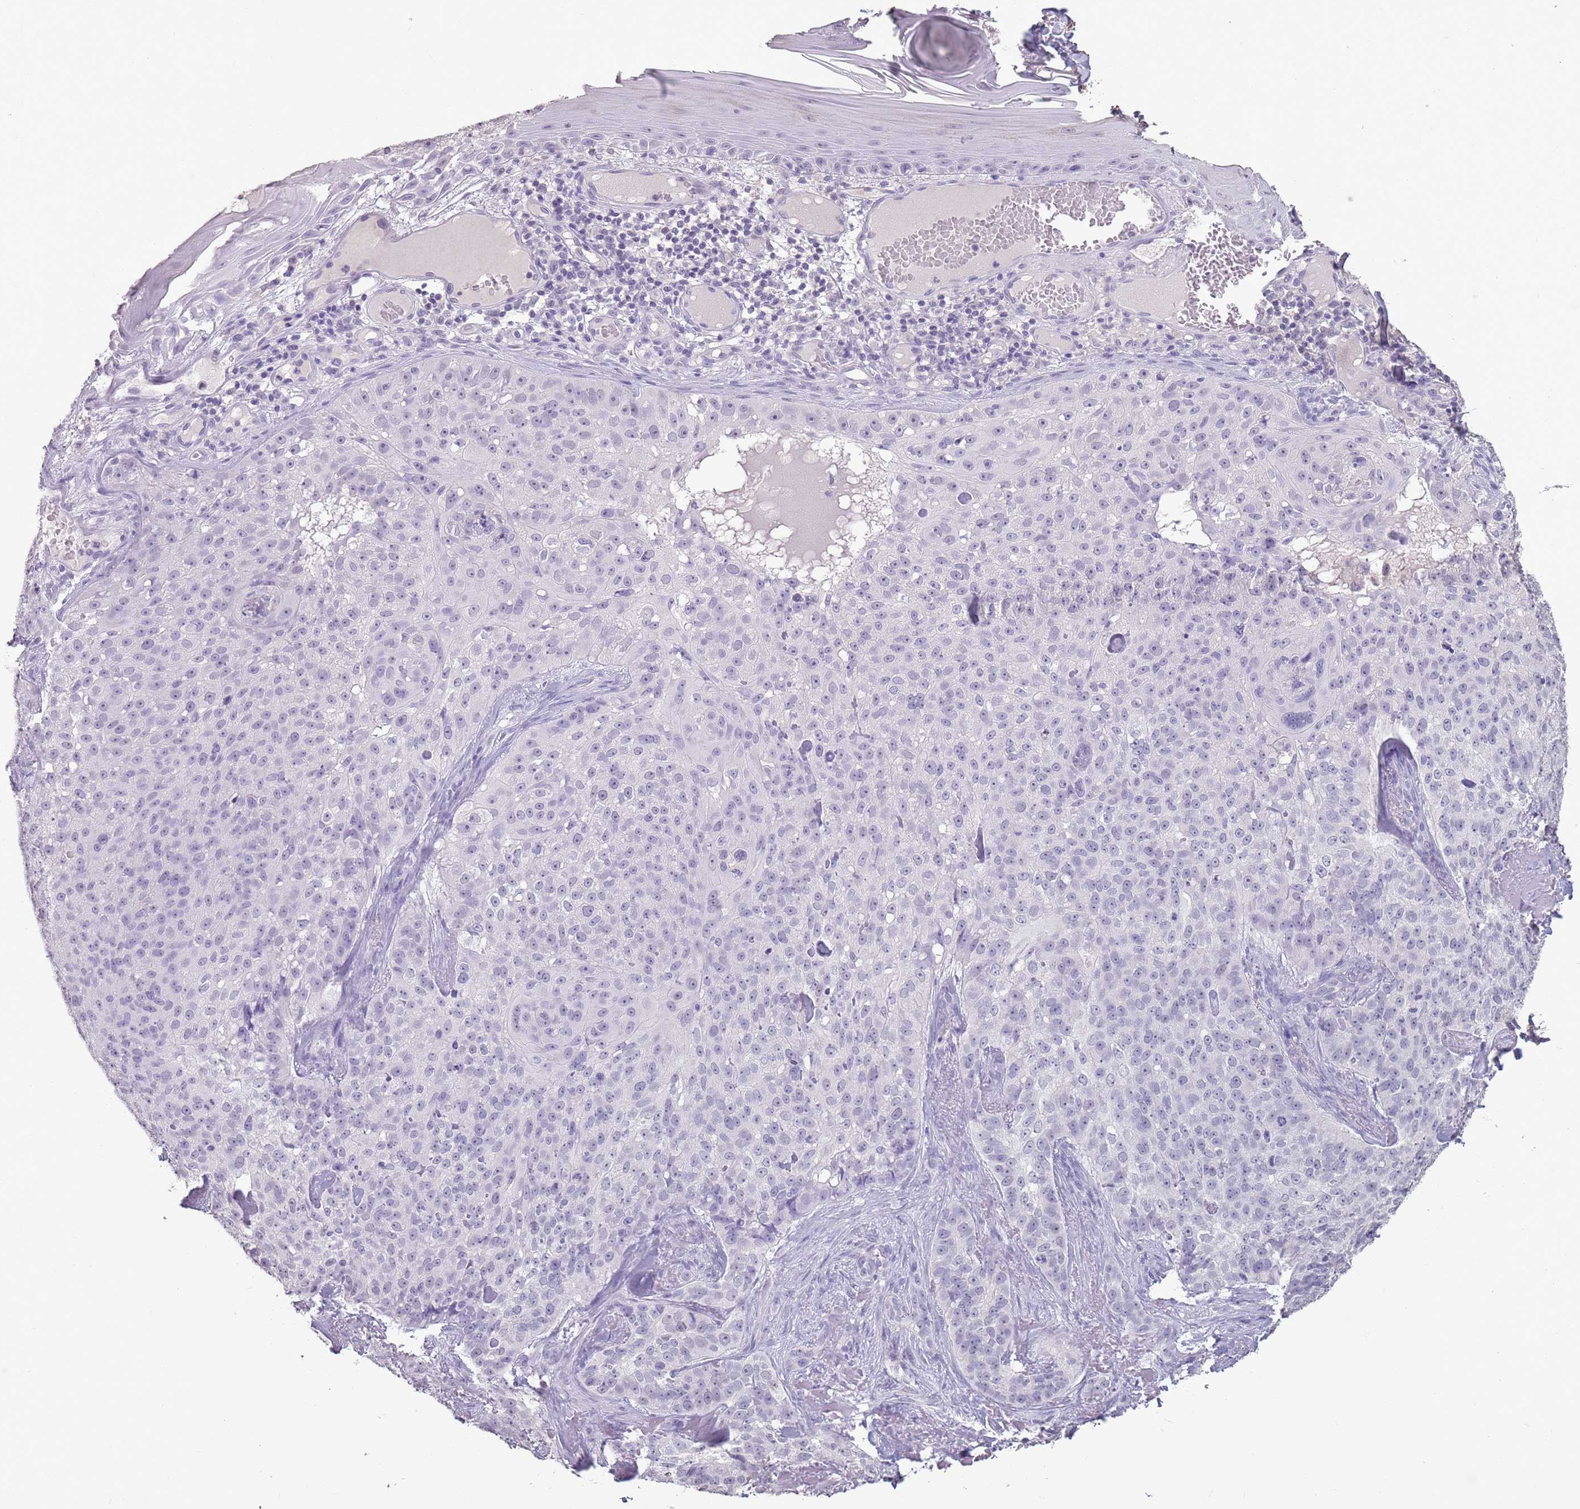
{"staining": {"intensity": "negative", "quantity": "none", "location": "none"}, "tissue": "skin cancer", "cell_type": "Tumor cells", "image_type": "cancer", "snomed": [{"axis": "morphology", "description": "Basal cell carcinoma"}, {"axis": "topography", "description": "Skin"}], "caption": "A photomicrograph of human basal cell carcinoma (skin) is negative for staining in tumor cells.", "gene": "SUN5", "patient": {"sex": "female", "age": 92}}